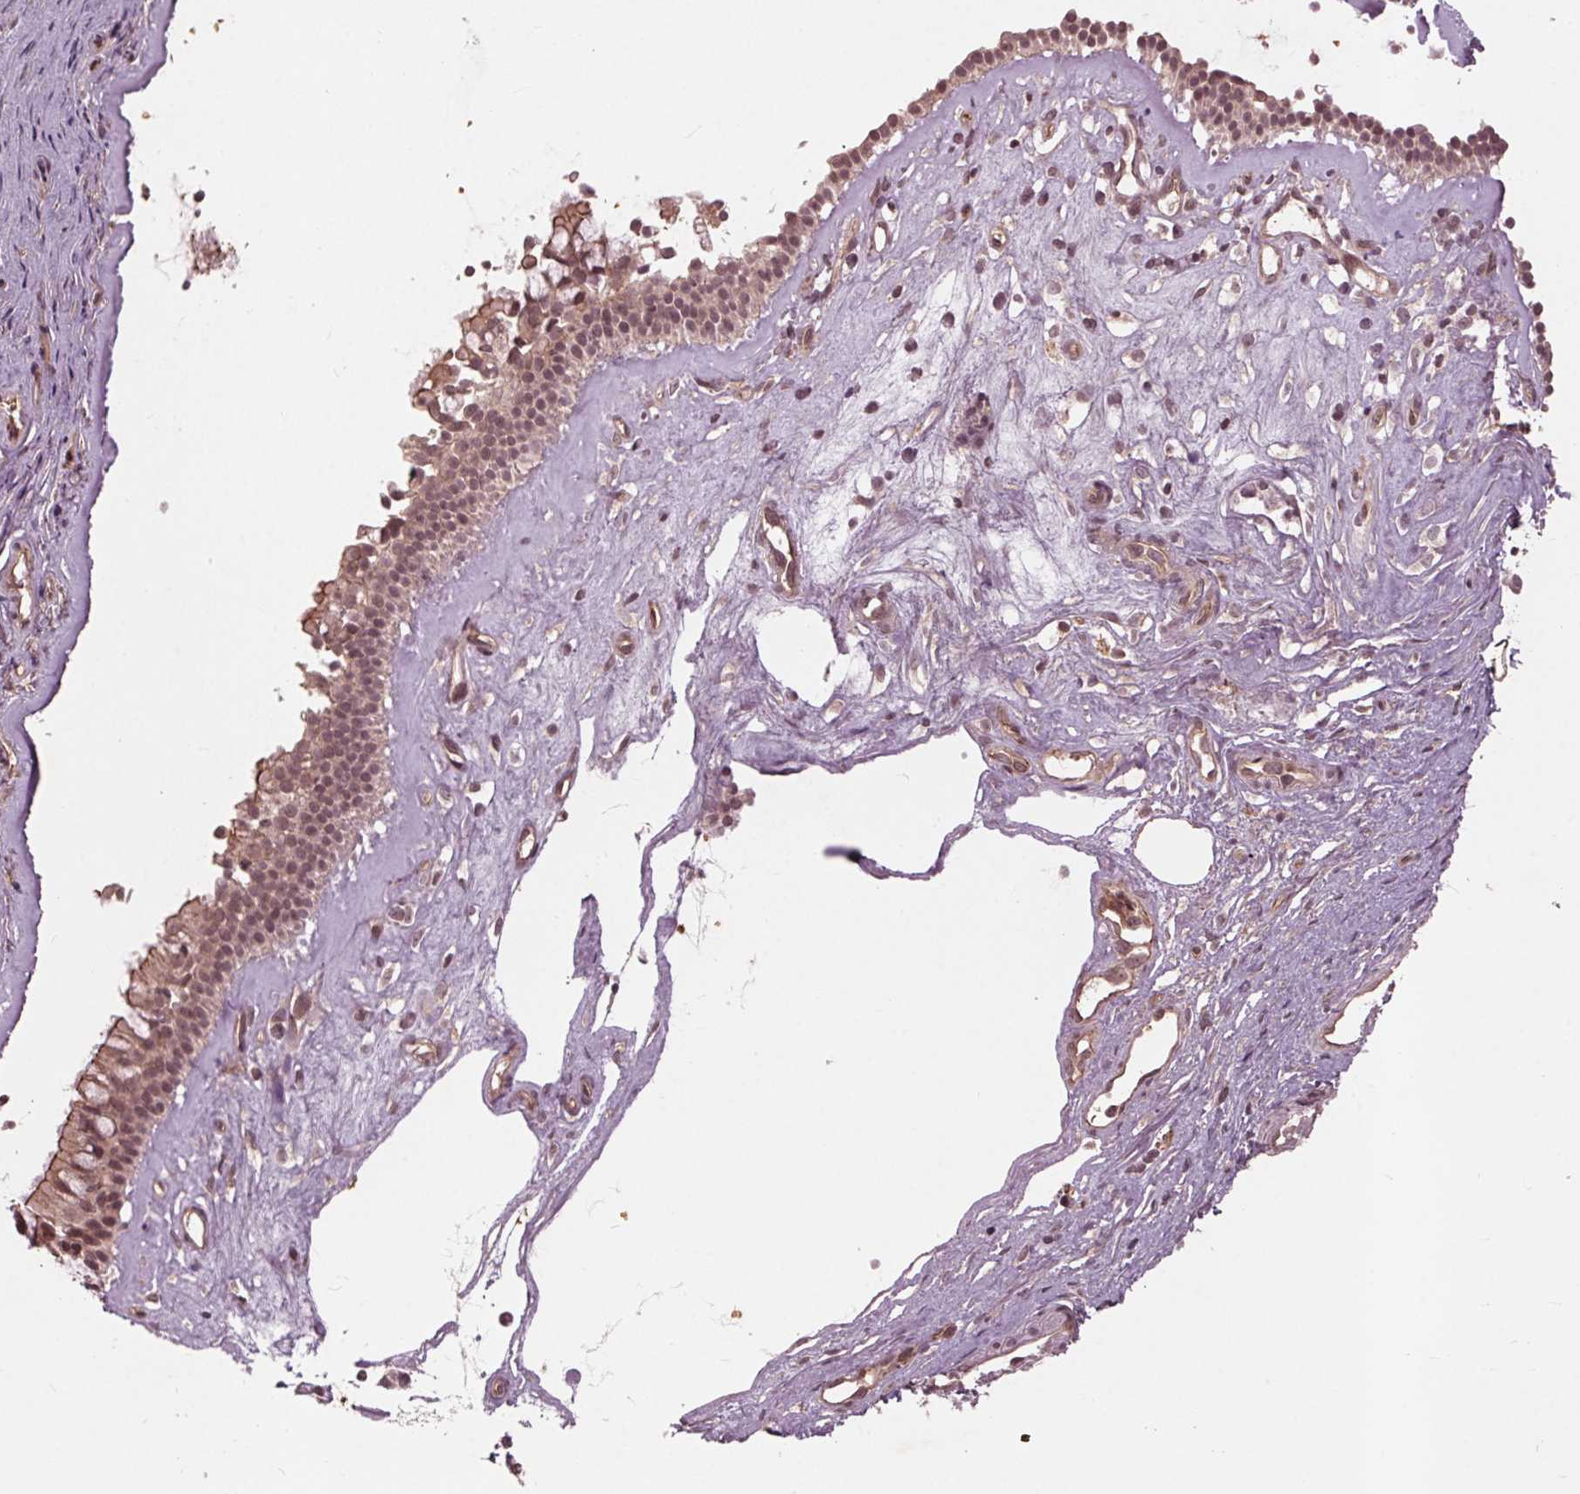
{"staining": {"intensity": "moderate", "quantity": ">75%", "location": "cytoplasmic/membranous,nuclear"}, "tissue": "nasopharynx", "cell_type": "Respiratory epithelial cells", "image_type": "normal", "snomed": [{"axis": "morphology", "description": "Normal tissue, NOS"}, {"axis": "topography", "description": "Nasopharynx"}], "caption": "Immunohistochemical staining of normal nasopharynx exhibits >75% levels of moderate cytoplasmic/membranous,nuclear protein staining in about >75% of respiratory epithelial cells.", "gene": "BTBD1", "patient": {"sex": "female", "age": 52}}